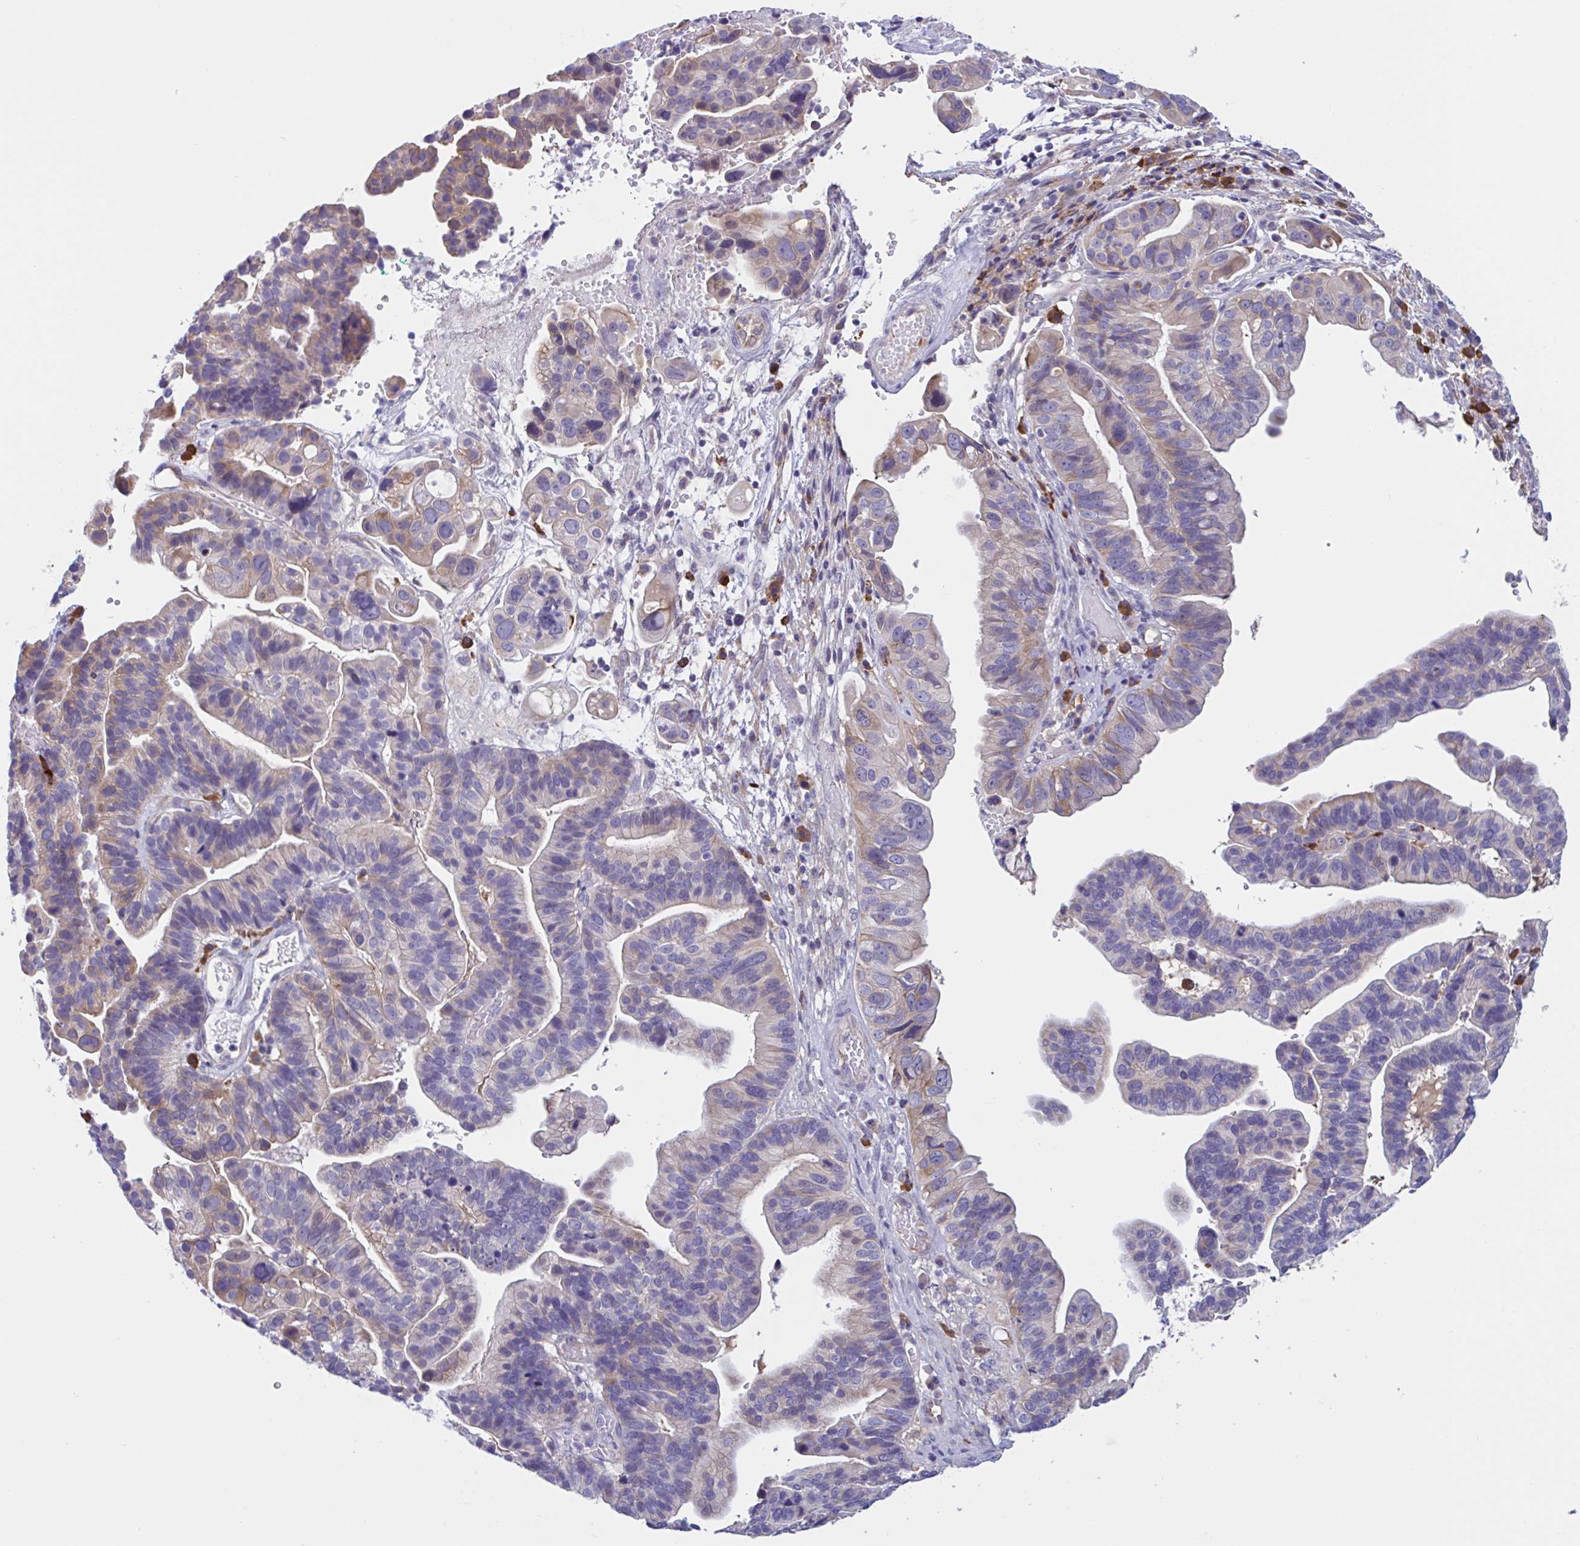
{"staining": {"intensity": "weak", "quantity": "<25%", "location": "cytoplasmic/membranous"}, "tissue": "ovarian cancer", "cell_type": "Tumor cells", "image_type": "cancer", "snomed": [{"axis": "morphology", "description": "Cystadenocarcinoma, serous, NOS"}, {"axis": "topography", "description": "Ovary"}], "caption": "This is an IHC micrograph of human ovarian serous cystadenocarcinoma. There is no positivity in tumor cells.", "gene": "MS4A14", "patient": {"sex": "female", "age": 56}}